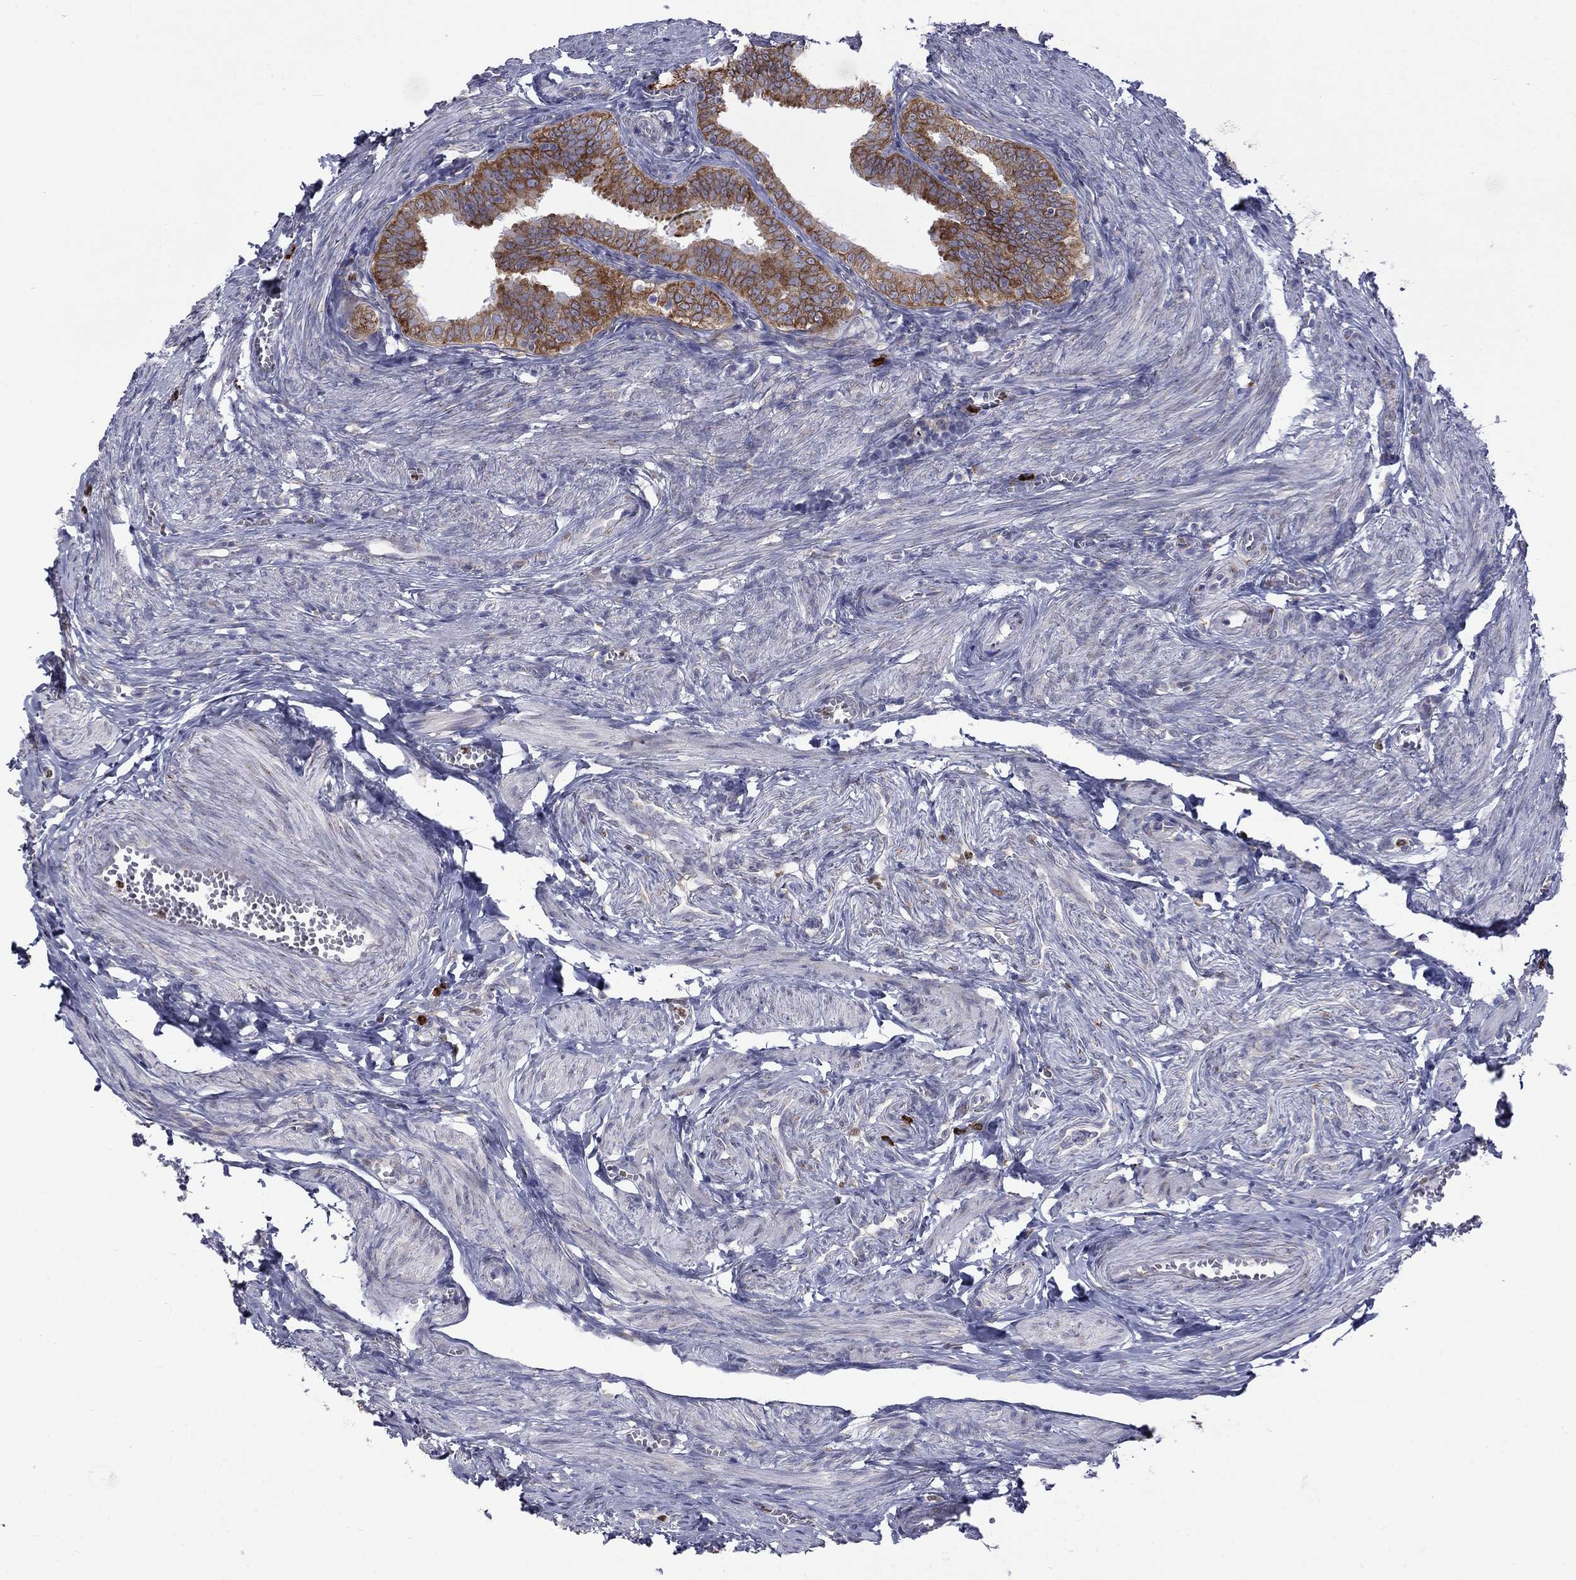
{"staining": {"intensity": "strong", "quantity": "25%-75%", "location": "cytoplasmic/membranous"}, "tissue": "fallopian tube", "cell_type": "Glandular cells", "image_type": "normal", "snomed": [{"axis": "morphology", "description": "Normal tissue, NOS"}, {"axis": "topography", "description": "Fallopian tube"}], "caption": "Immunohistochemical staining of benign human fallopian tube displays strong cytoplasmic/membranous protein expression in about 25%-75% of glandular cells.", "gene": "PABPC4", "patient": {"sex": "female", "age": 25}}